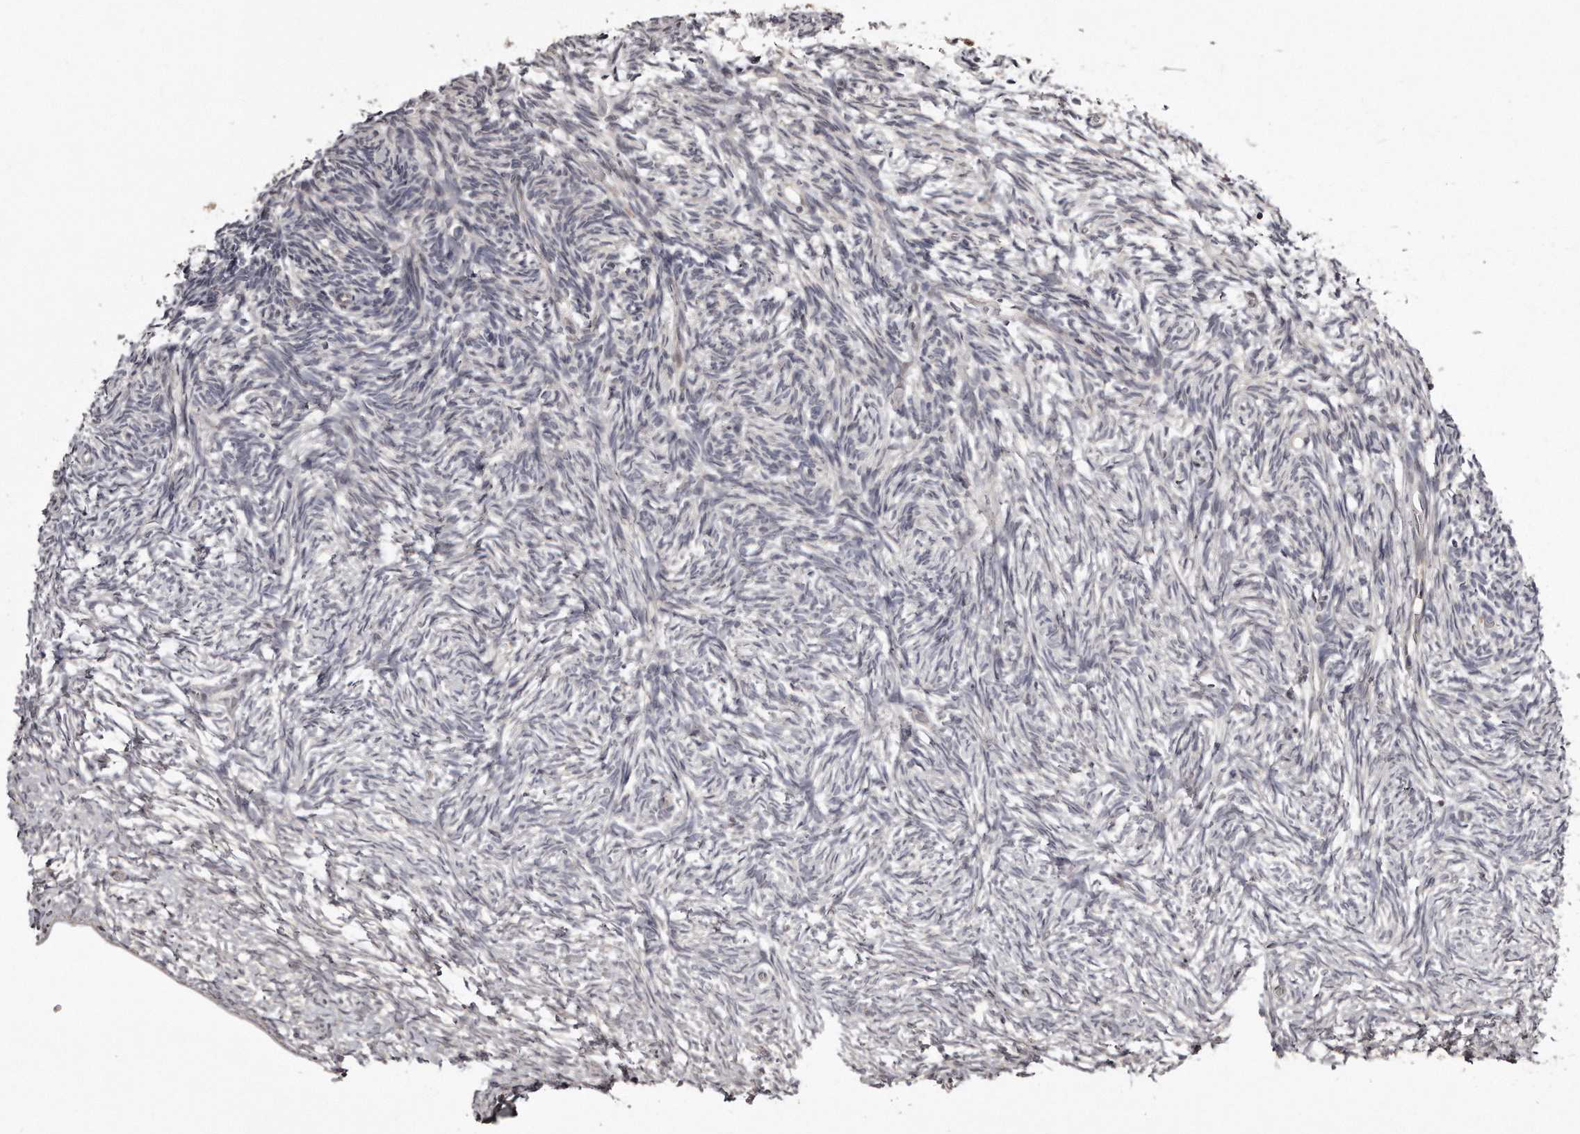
{"staining": {"intensity": "moderate", "quantity": ">75%", "location": "cytoplasmic/membranous"}, "tissue": "ovary", "cell_type": "Follicle cells", "image_type": "normal", "snomed": [{"axis": "morphology", "description": "Normal tissue, NOS"}, {"axis": "topography", "description": "Ovary"}], "caption": "Protein positivity by immunohistochemistry reveals moderate cytoplasmic/membranous expression in about >75% of follicle cells in unremarkable ovary.", "gene": "TRAPPC14", "patient": {"sex": "female", "age": 34}}